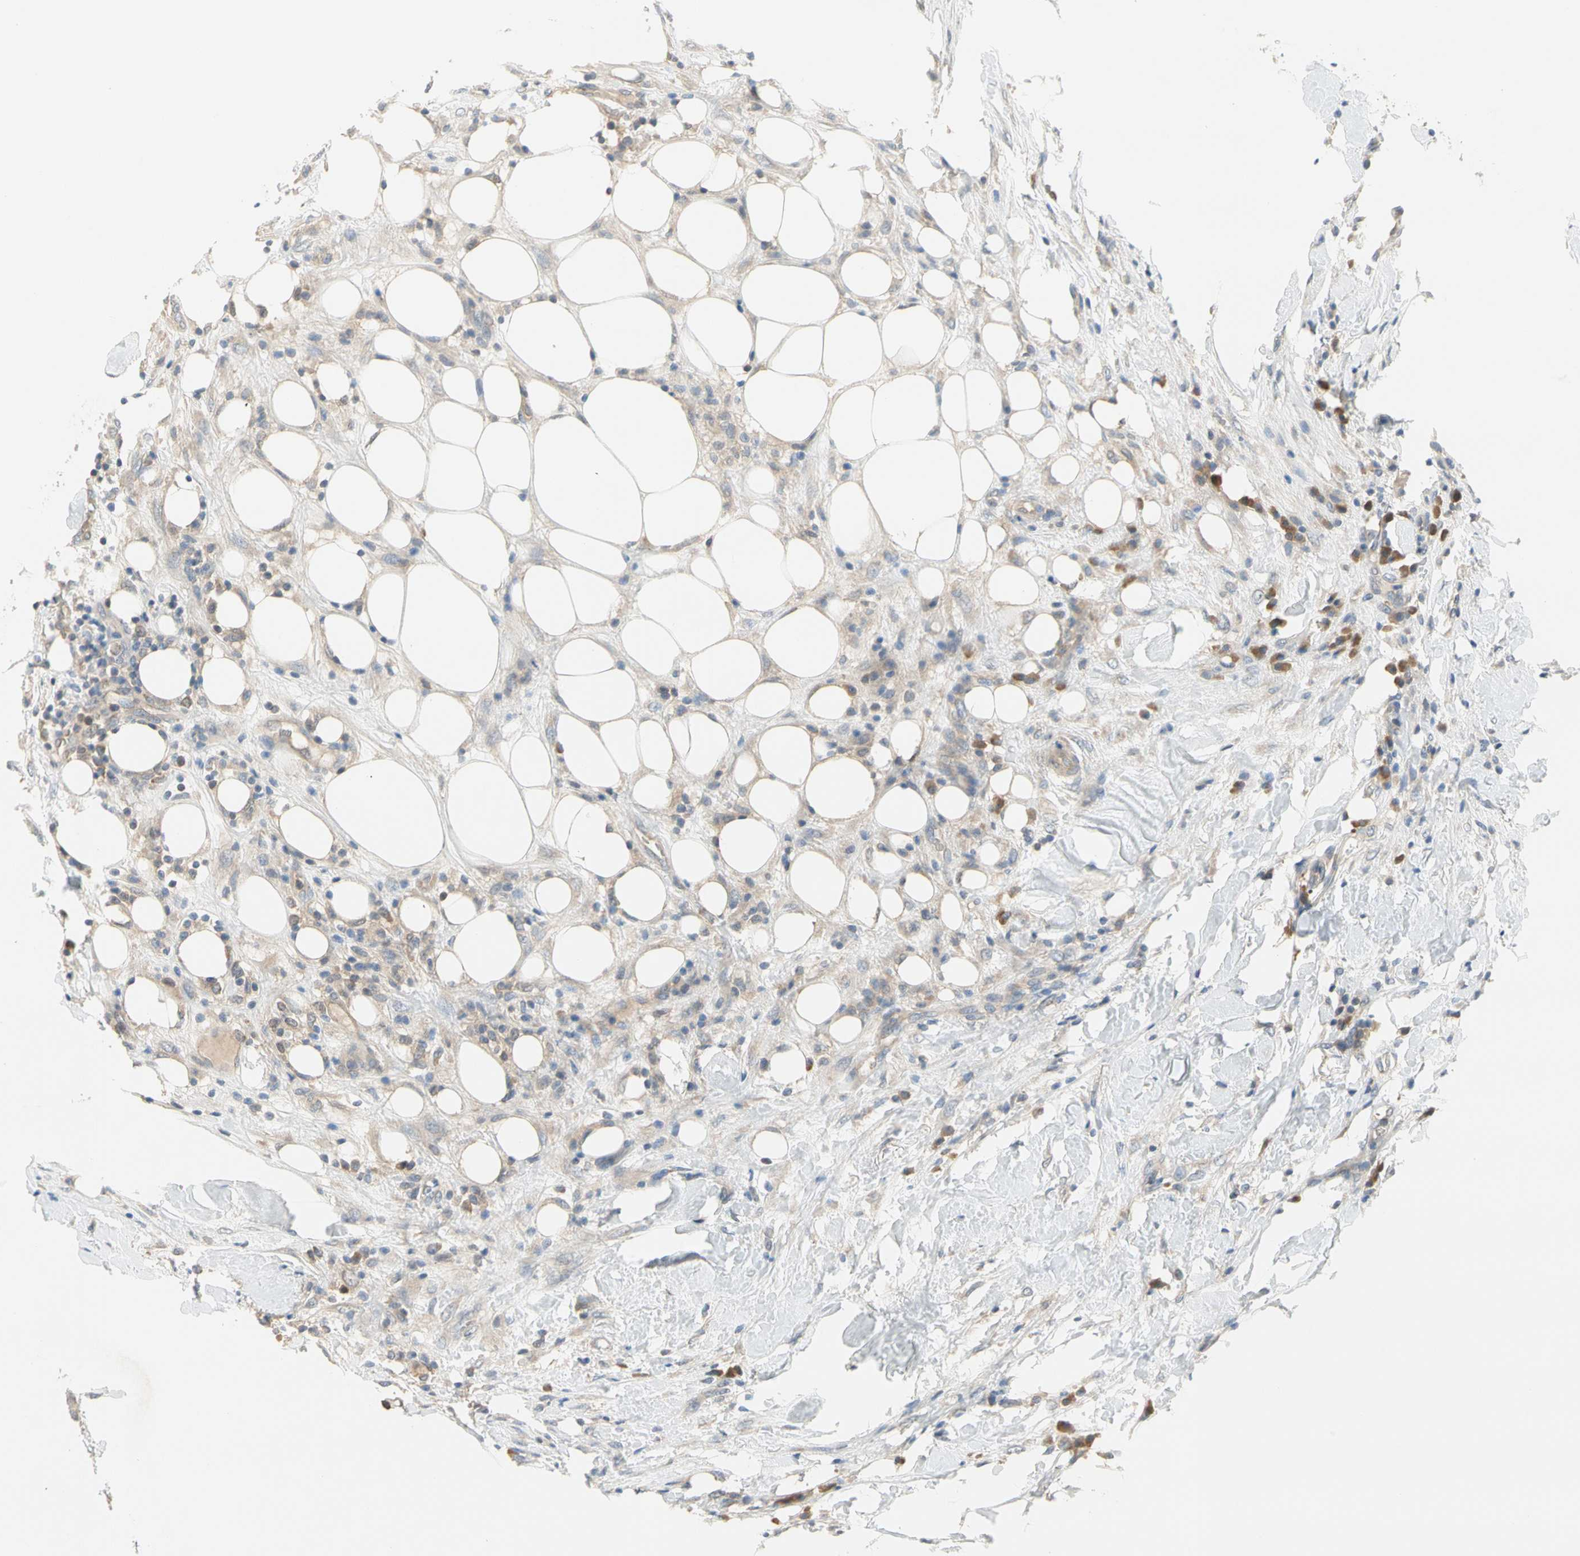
{"staining": {"intensity": "weak", "quantity": ">75%", "location": "cytoplasmic/membranous"}, "tissue": "breast cancer", "cell_type": "Tumor cells", "image_type": "cancer", "snomed": [{"axis": "morphology", "description": "Duct carcinoma"}, {"axis": "topography", "description": "Breast"}], "caption": "A histopathology image of breast invasive ductal carcinoma stained for a protein reveals weak cytoplasmic/membranous brown staining in tumor cells.", "gene": "MPI", "patient": {"sex": "female", "age": 37}}